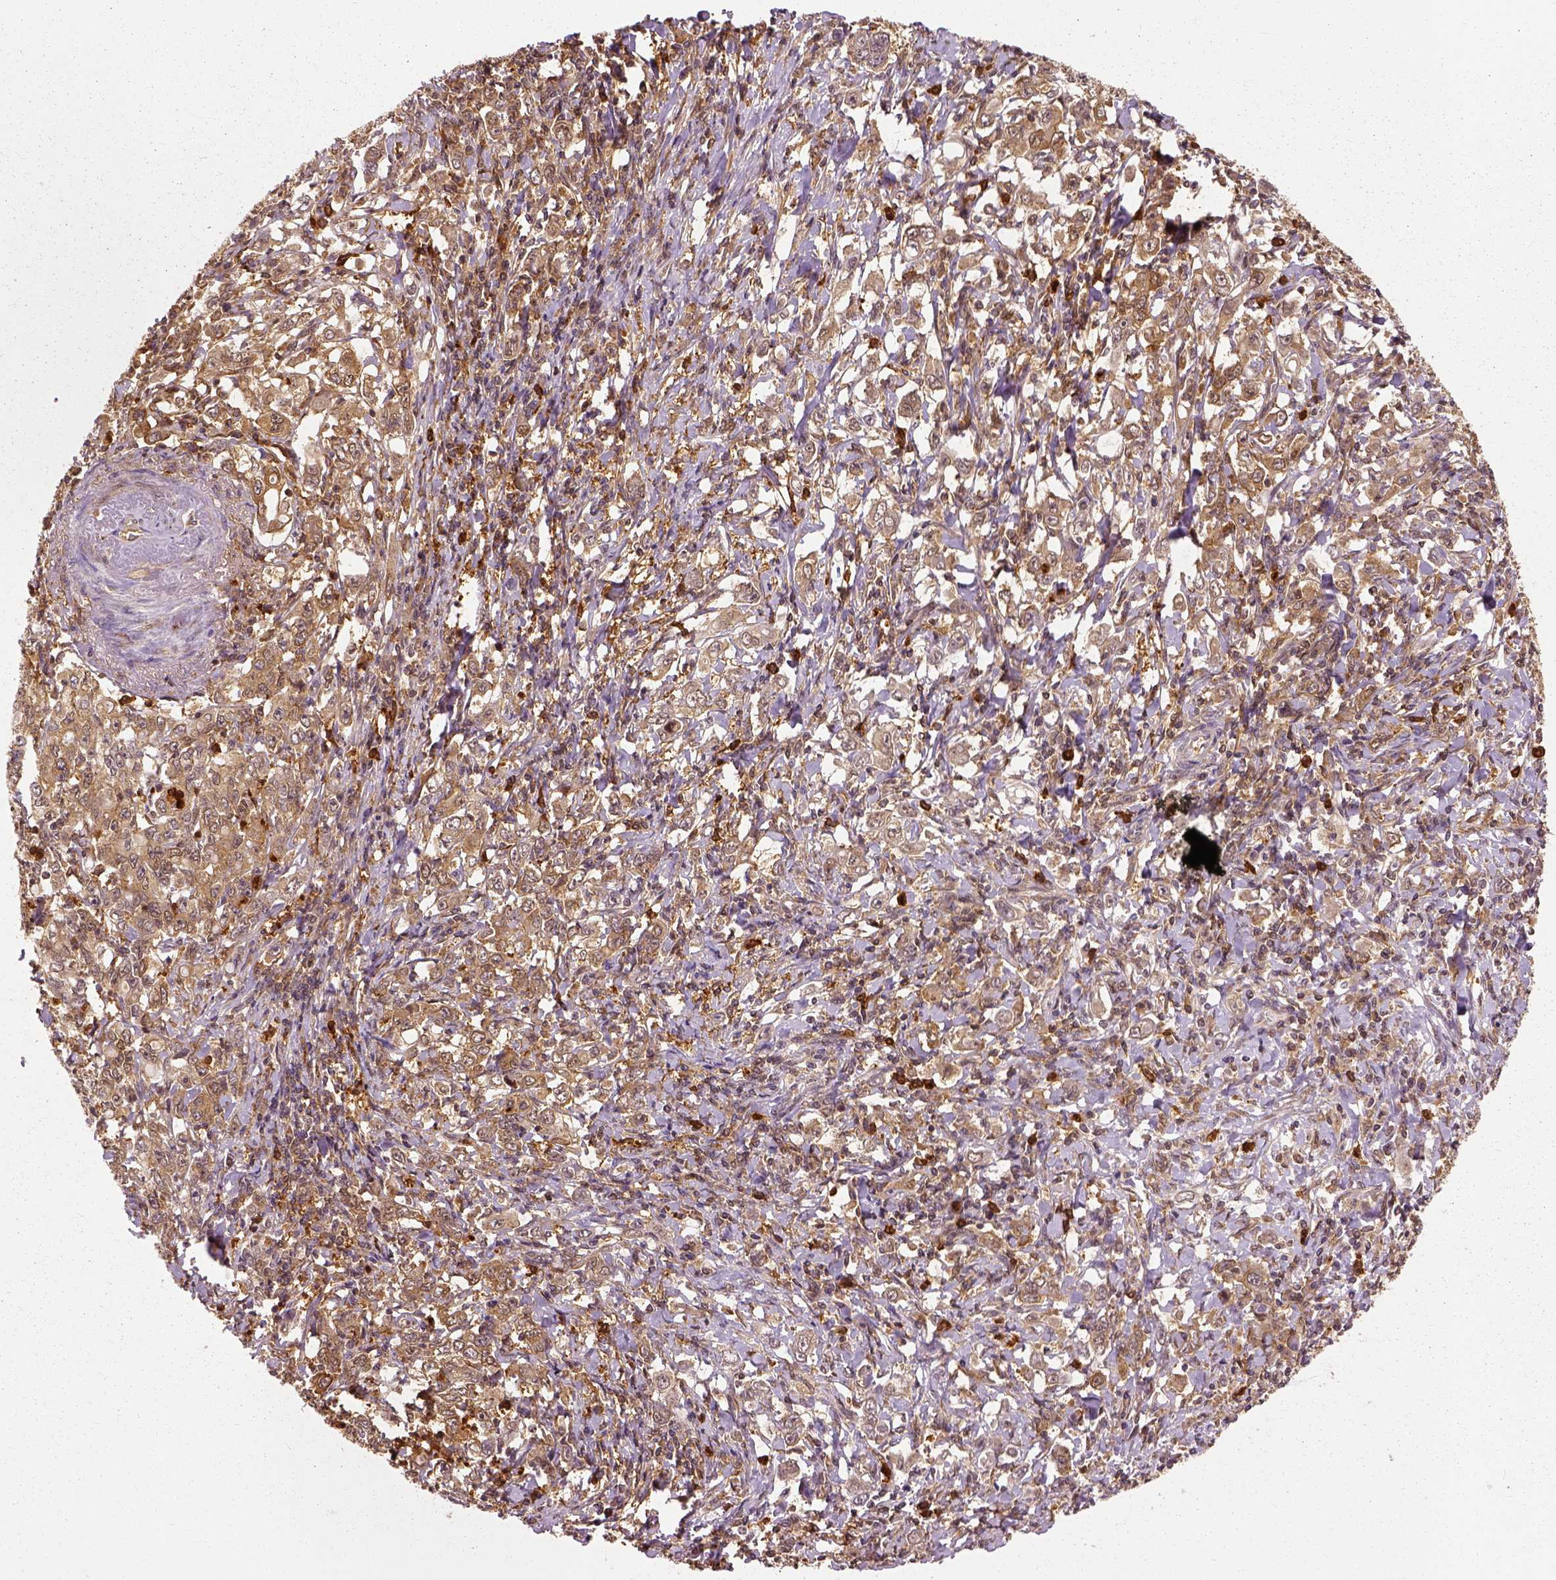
{"staining": {"intensity": "moderate", "quantity": ">75%", "location": "cytoplasmic/membranous"}, "tissue": "stomach cancer", "cell_type": "Tumor cells", "image_type": "cancer", "snomed": [{"axis": "morphology", "description": "Adenocarcinoma, NOS"}, {"axis": "topography", "description": "Stomach, lower"}], "caption": "Tumor cells demonstrate medium levels of moderate cytoplasmic/membranous expression in approximately >75% of cells in adenocarcinoma (stomach).", "gene": "GPI", "patient": {"sex": "female", "age": 72}}